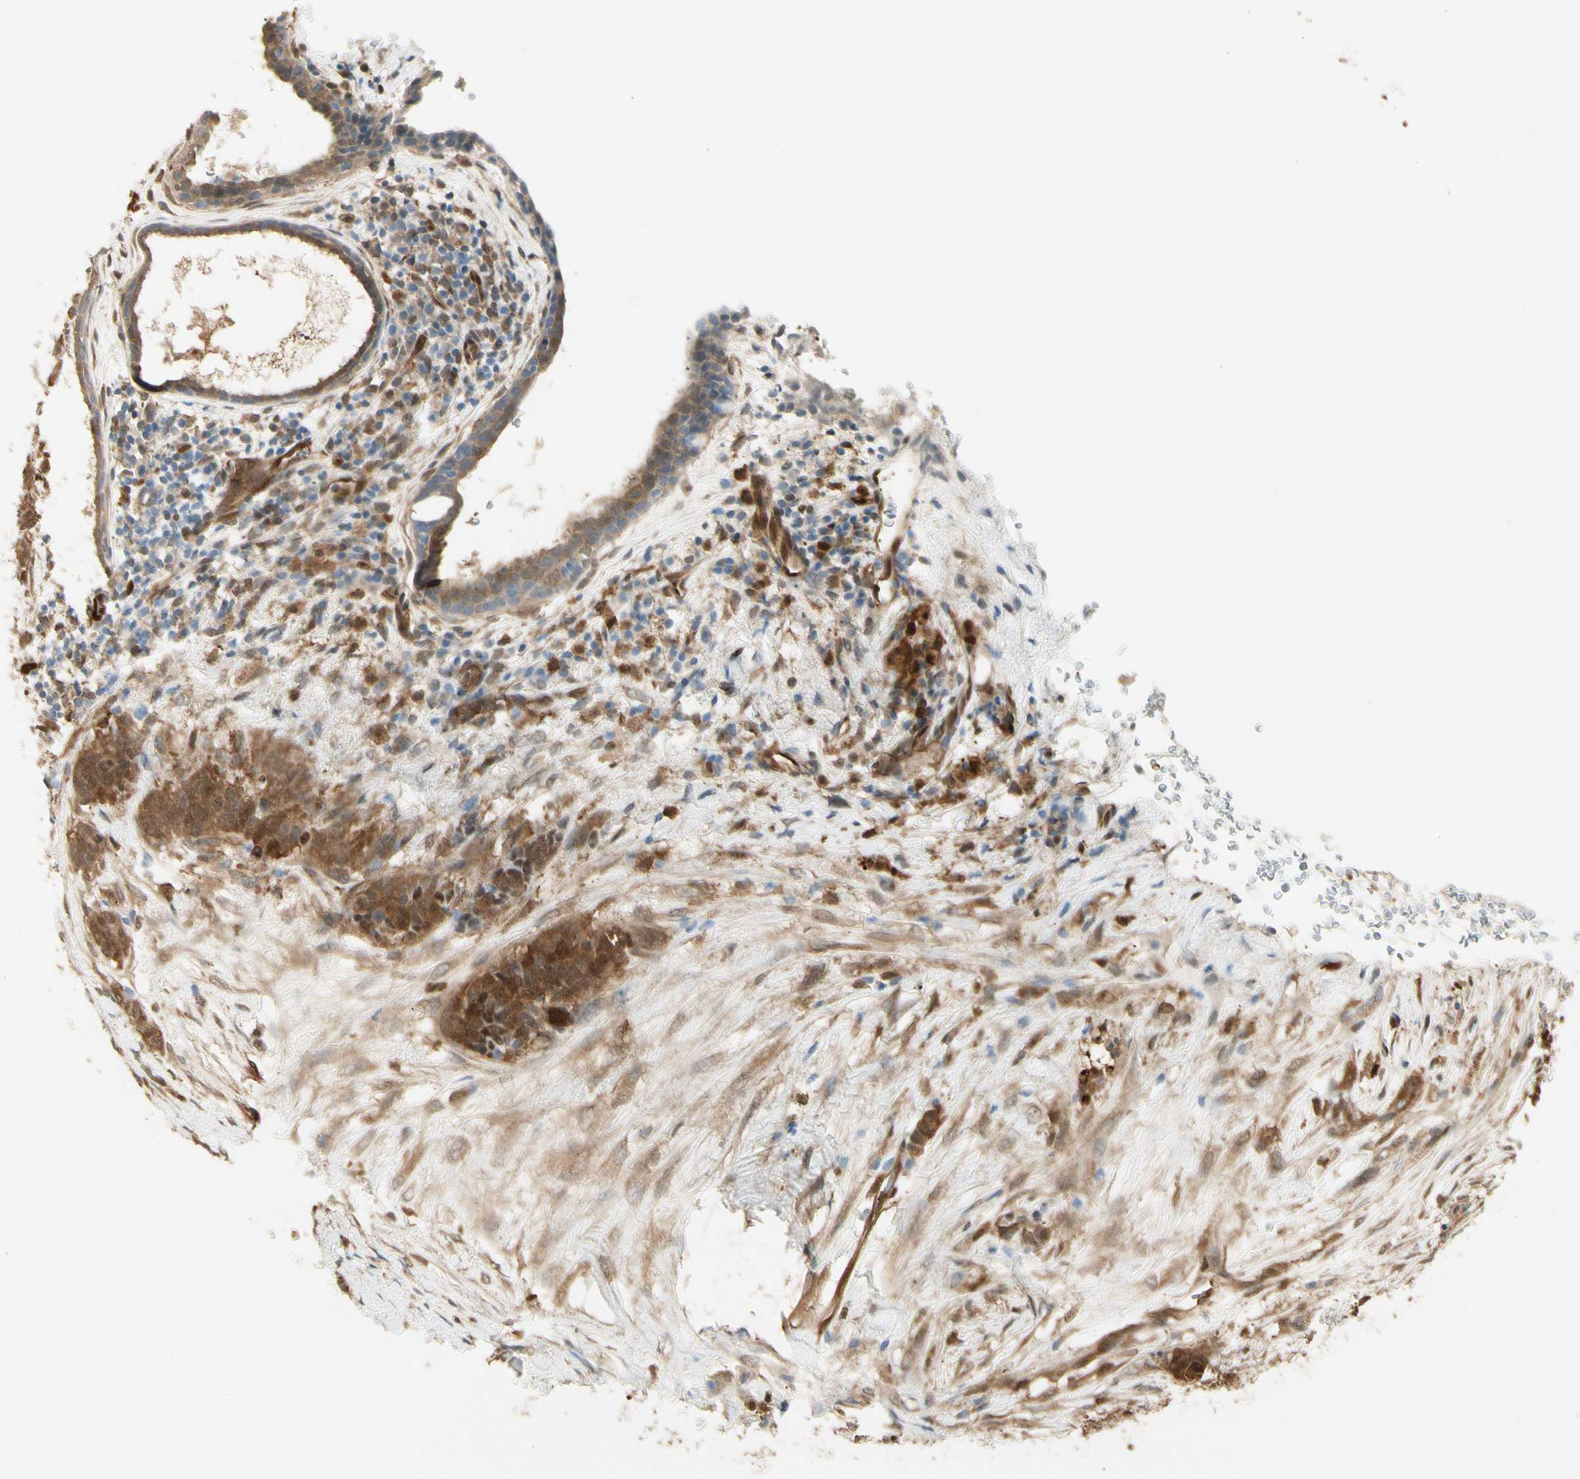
{"staining": {"intensity": "moderate", "quantity": ">75%", "location": "cytoplasmic/membranous,nuclear"}, "tissue": "breast cancer", "cell_type": "Tumor cells", "image_type": "cancer", "snomed": [{"axis": "morphology", "description": "Duct carcinoma"}, {"axis": "topography", "description": "Breast"}], "caption": "IHC of breast cancer displays medium levels of moderate cytoplasmic/membranous and nuclear positivity in approximately >75% of tumor cells.", "gene": "SERPINB6", "patient": {"sex": "female", "age": 40}}